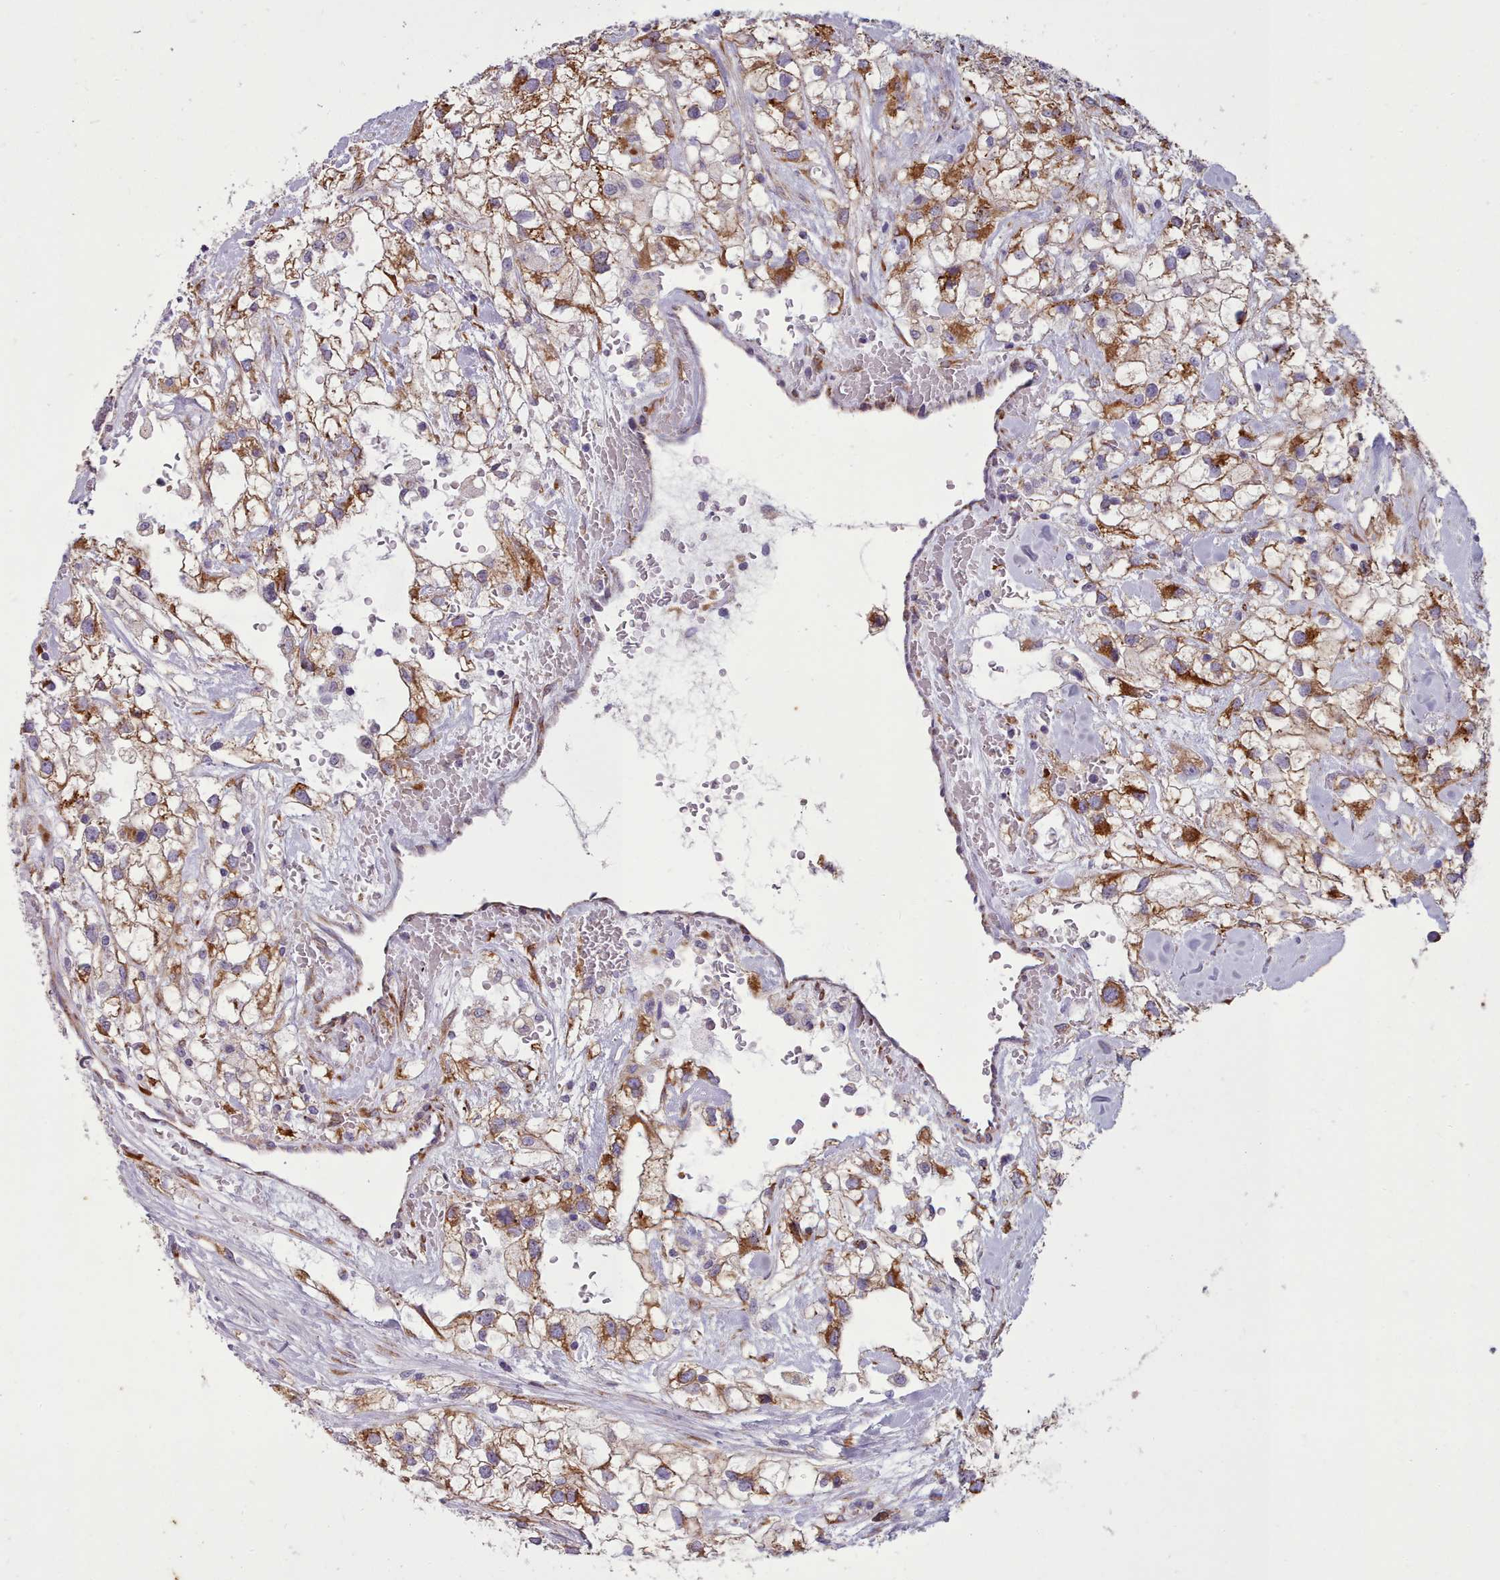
{"staining": {"intensity": "moderate", "quantity": ">75%", "location": "cytoplasmic/membranous"}, "tissue": "renal cancer", "cell_type": "Tumor cells", "image_type": "cancer", "snomed": [{"axis": "morphology", "description": "Adenocarcinoma, NOS"}, {"axis": "topography", "description": "Kidney"}], "caption": "A brown stain highlights moderate cytoplasmic/membranous positivity of a protein in renal cancer tumor cells.", "gene": "FKBP10", "patient": {"sex": "male", "age": 59}}